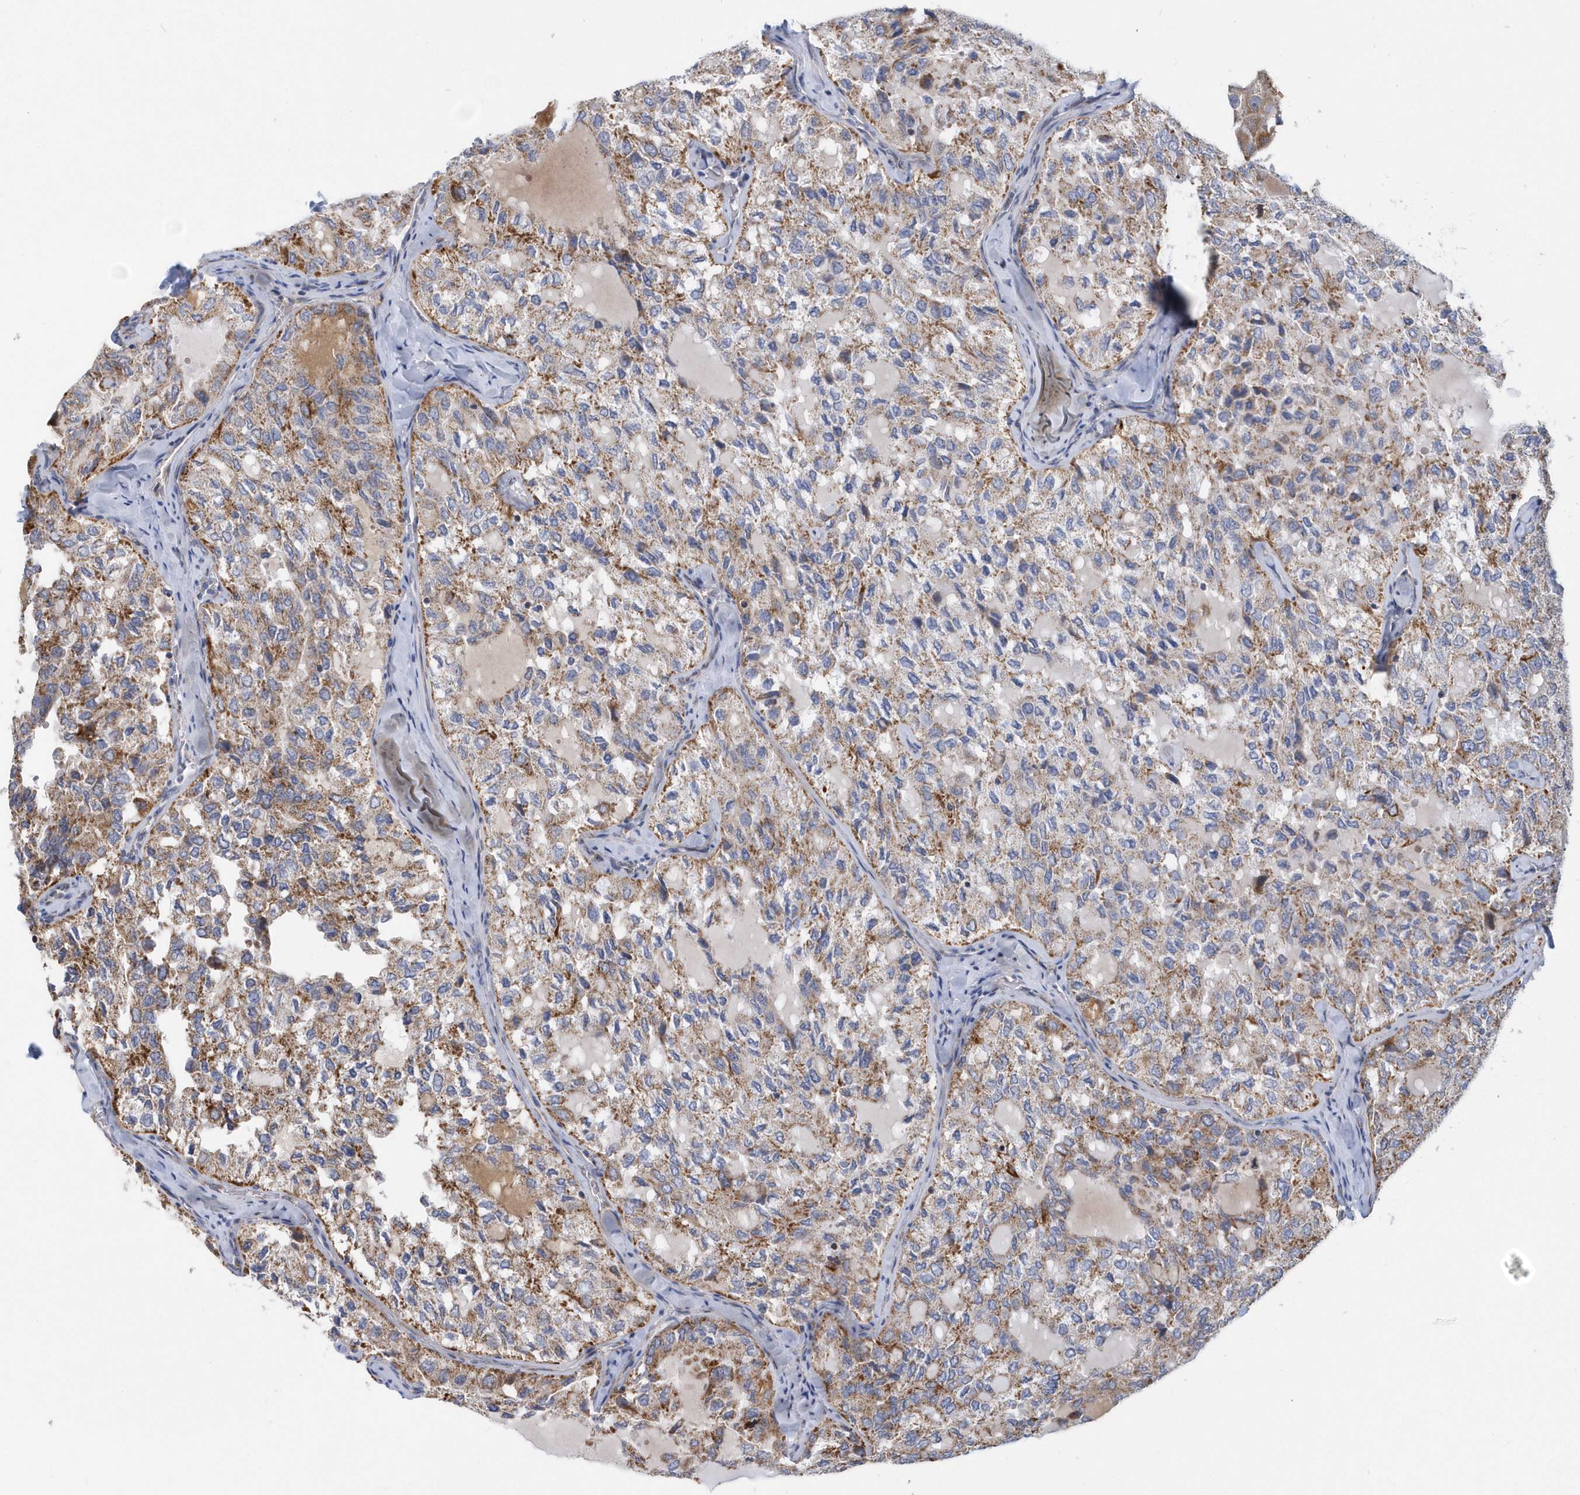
{"staining": {"intensity": "weak", "quantity": ">75%", "location": "cytoplasmic/membranous"}, "tissue": "thyroid cancer", "cell_type": "Tumor cells", "image_type": "cancer", "snomed": [{"axis": "morphology", "description": "Follicular adenoma carcinoma, NOS"}, {"axis": "topography", "description": "Thyroid gland"}], "caption": "Immunohistochemical staining of human thyroid cancer exhibits low levels of weak cytoplasmic/membranous expression in approximately >75% of tumor cells. The staining was performed using DAB, with brown indicating positive protein expression. Nuclei are stained blue with hematoxylin.", "gene": "VWA5B2", "patient": {"sex": "male", "age": 75}}